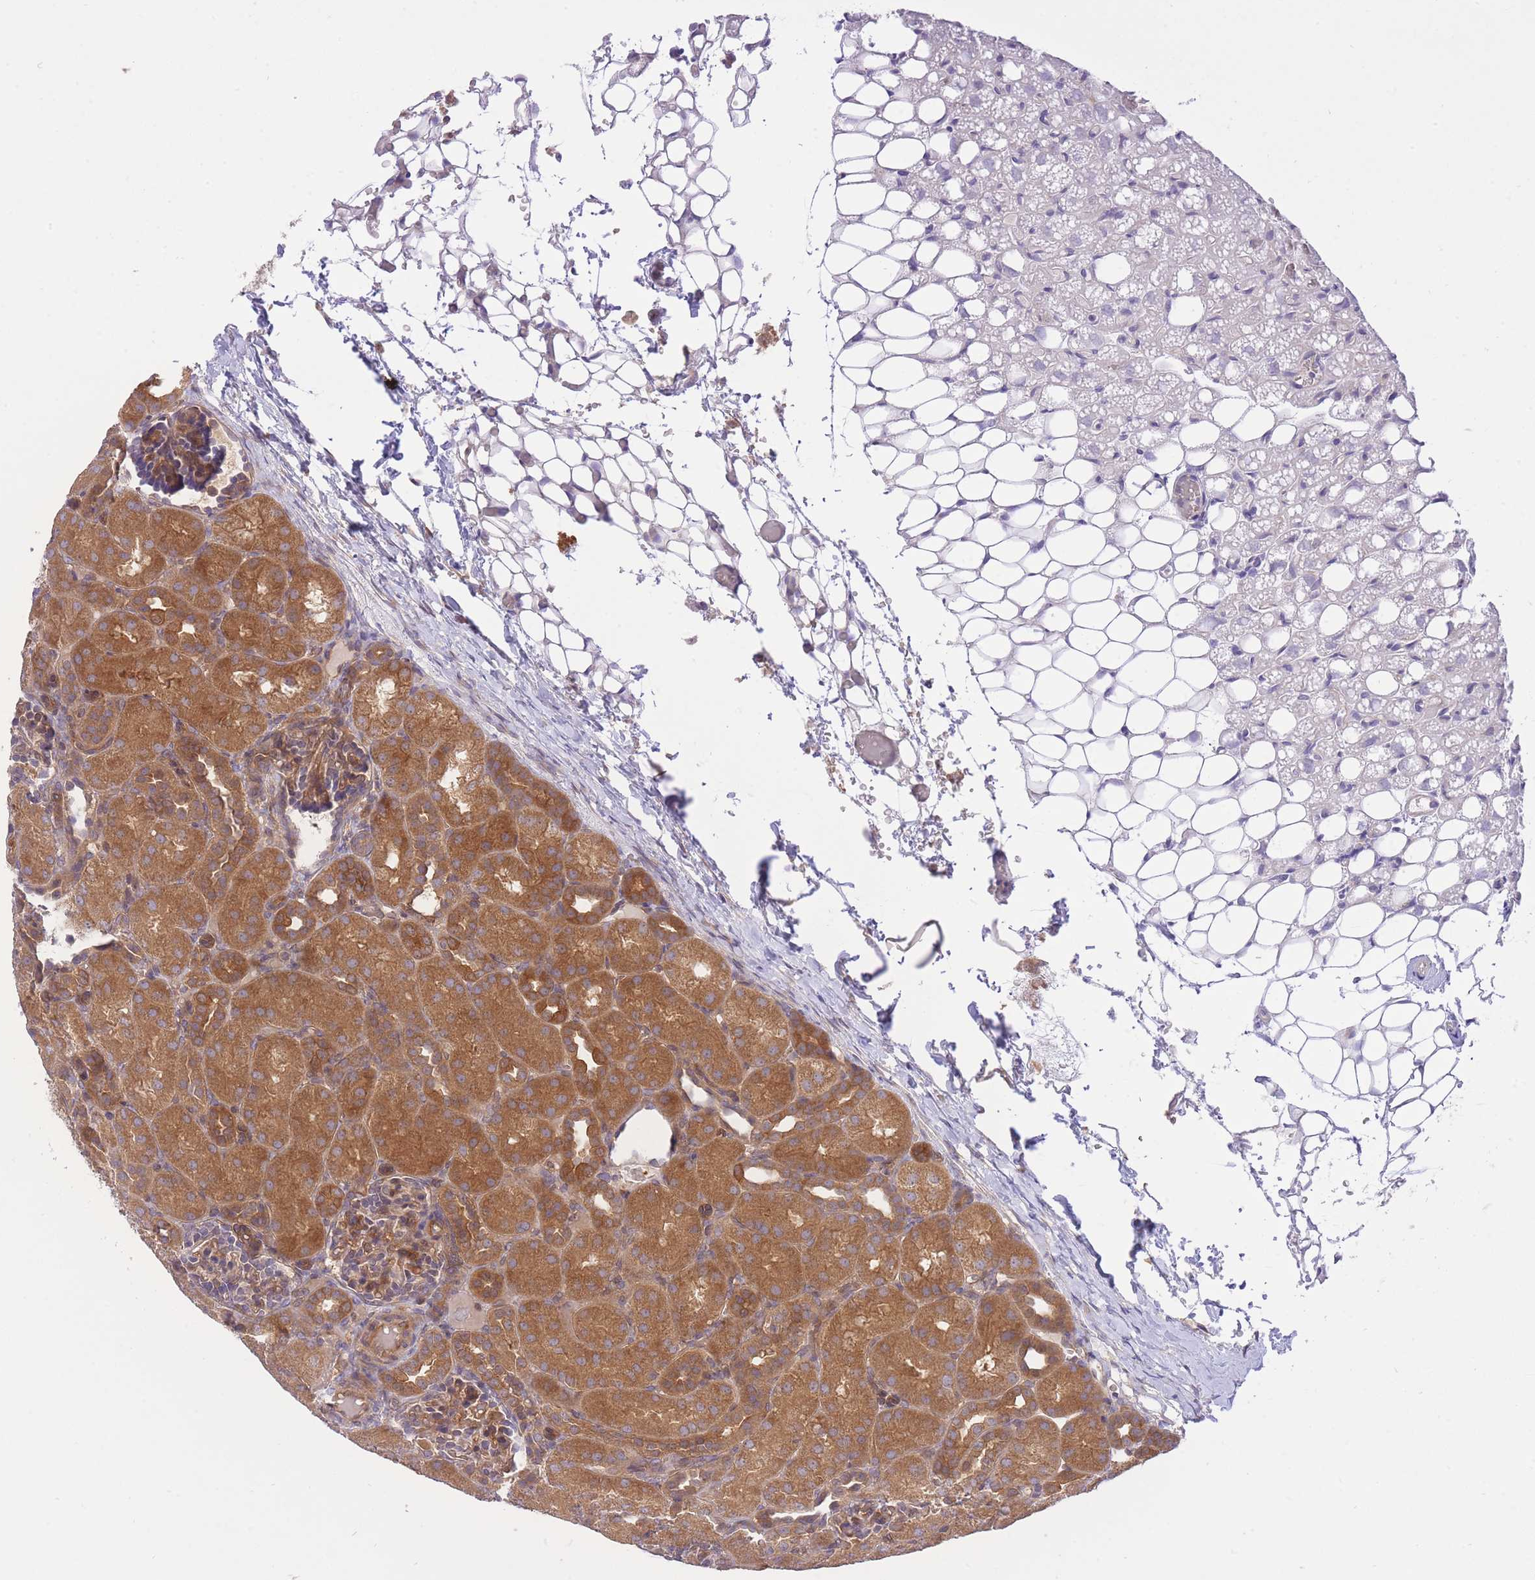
{"staining": {"intensity": "moderate", "quantity": ">75%", "location": "cytoplasmic/membranous"}, "tissue": "kidney", "cell_type": "Cells in glomeruli", "image_type": "normal", "snomed": [{"axis": "morphology", "description": "Normal tissue, NOS"}, {"axis": "topography", "description": "Kidney"}], "caption": "Protein staining of unremarkable kidney shows moderate cytoplasmic/membranous expression in approximately >75% of cells in glomeruli.", "gene": "PREP", "patient": {"sex": "male", "age": 1}}